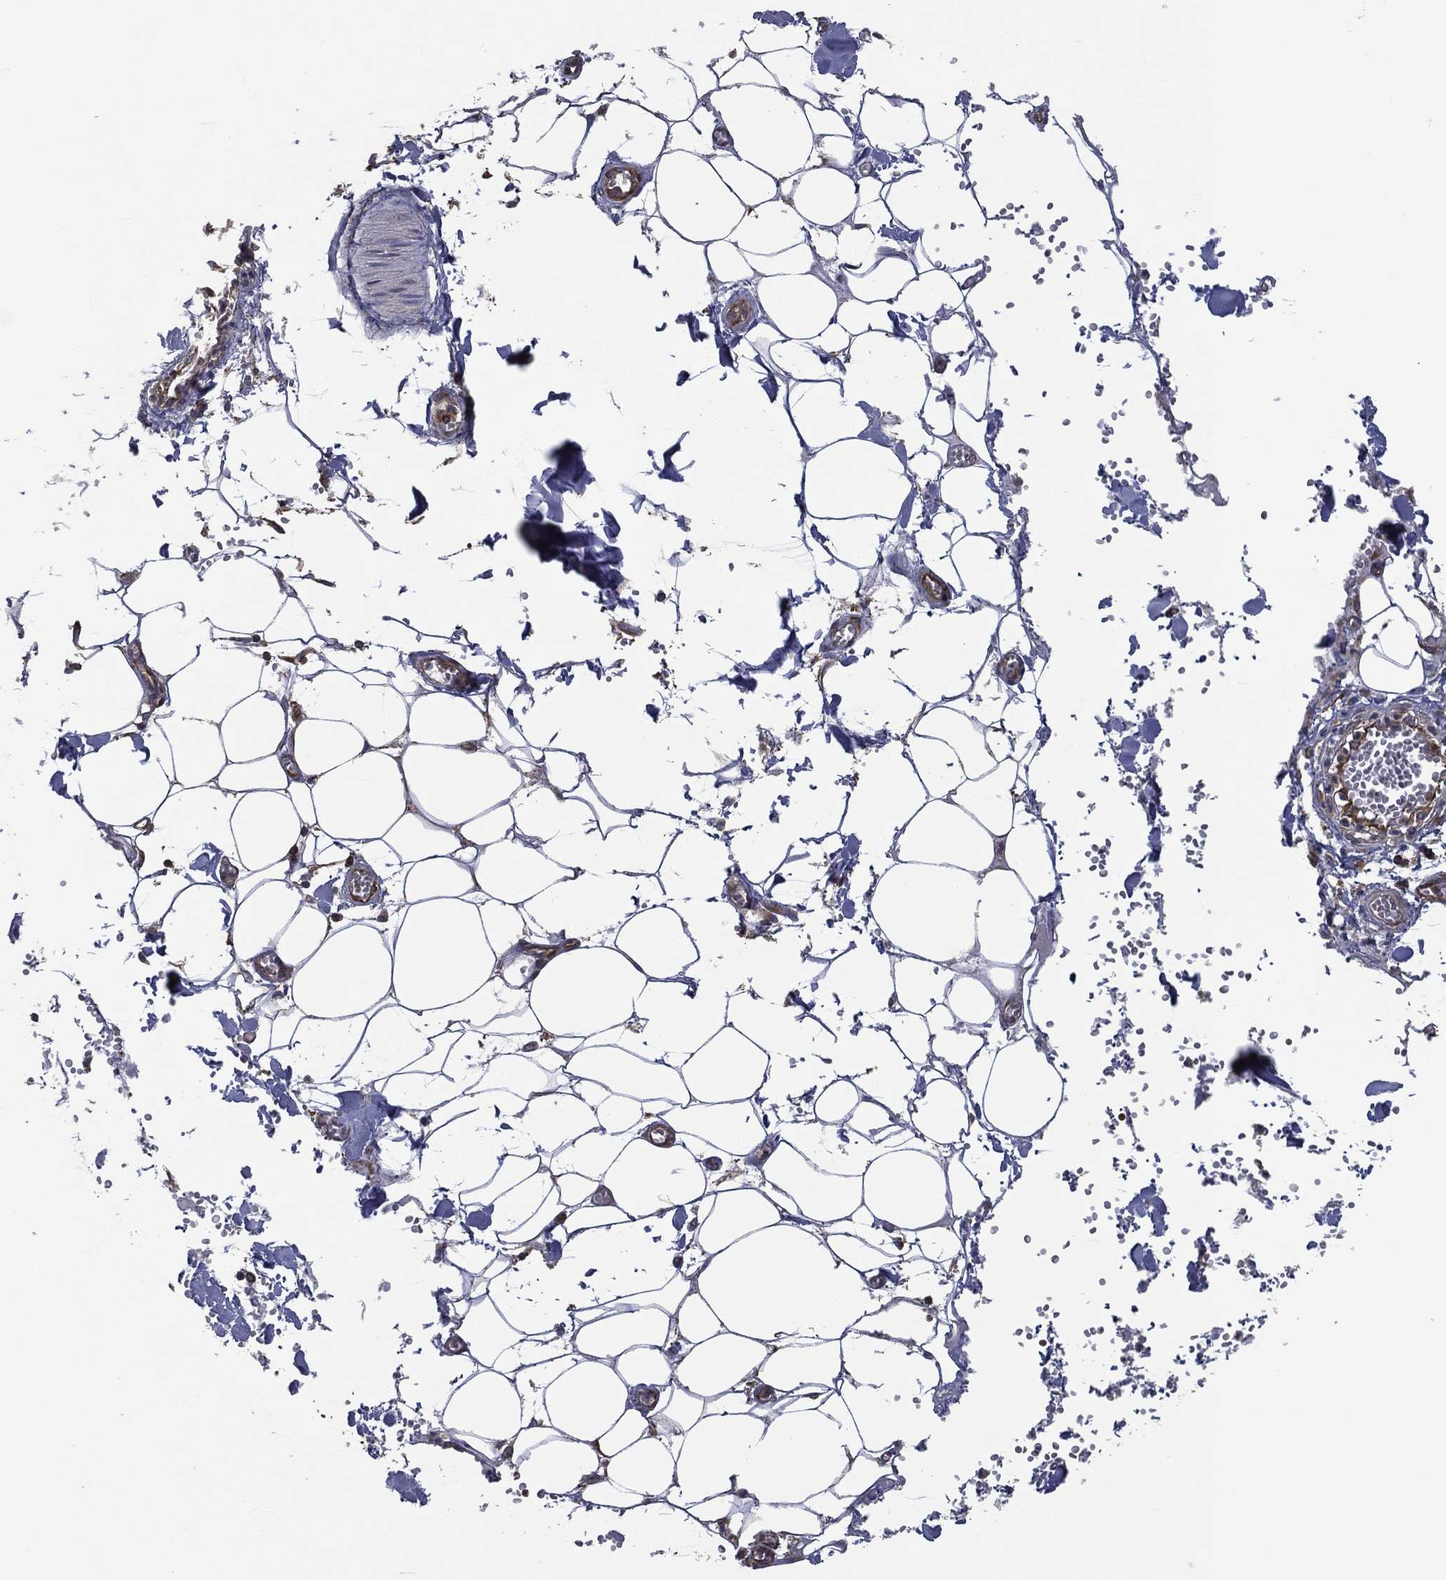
{"staining": {"intensity": "negative", "quantity": "none", "location": "none"}, "tissue": "adipose tissue", "cell_type": "Adipocytes", "image_type": "normal", "snomed": [{"axis": "morphology", "description": "Normal tissue, NOS"}, {"axis": "morphology", "description": "Squamous cell carcinoma, NOS"}, {"axis": "topography", "description": "Cartilage tissue"}, {"axis": "topography", "description": "Lung"}], "caption": "The immunohistochemistry image has no significant expression in adipocytes of adipose tissue. (DAB (3,3'-diaminobenzidine) IHC visualized using brightfield microscopy, high magnification).", "gene": "SARS1", "patient": {"sex": "male", "age": 66}}